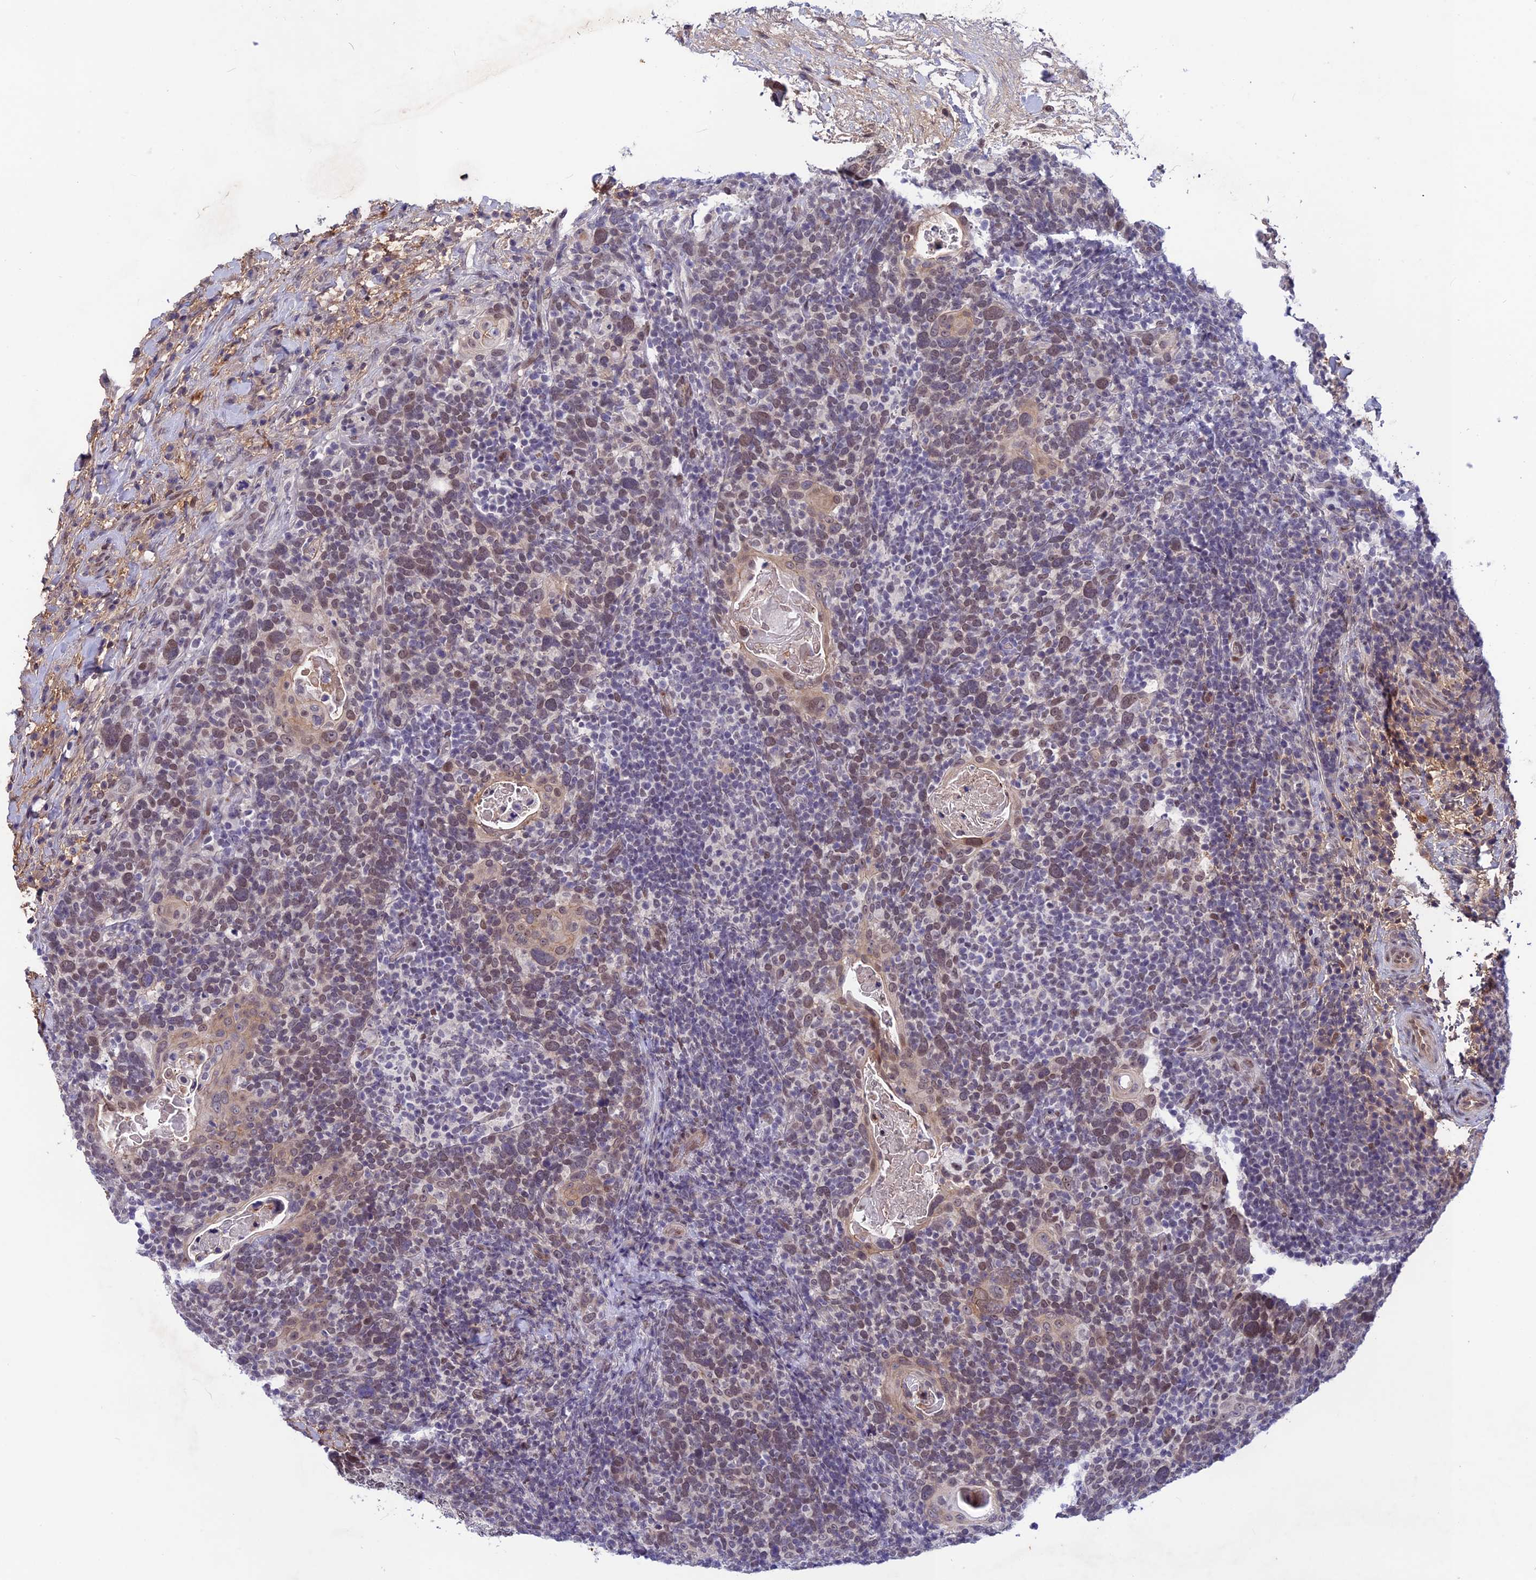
{"staining": {"intensity": "weak", "quantity": "25%-75%", "location": "nuclear"}, "tissue": "head and neck cancer", "cell_type": "Tumor cells", "image_type": "cancer", "snomed": [{"axis": "morphology", "description": "Squamous cell carcinoma, NOS"}, {"axis": "morphology", "description": "Squamous cell carcinoma, metastatic, NOS"}, {"axis": "topography", "description": "Lymph node"}, {"axis": "topography", "description": "Head-Neck"}], "caption": "Weak nuclear expression is identified in approximately 25%-75% of tumor cells in head and neck cancer (metastatic squamous cell carcinoma). The staining was performed using DAB, with brown indicating positive protein expression. Nuclei are stained blue with hematoxylin.", "gene": "FKBPL", "patient": {"sex": "male", "age": 62}}